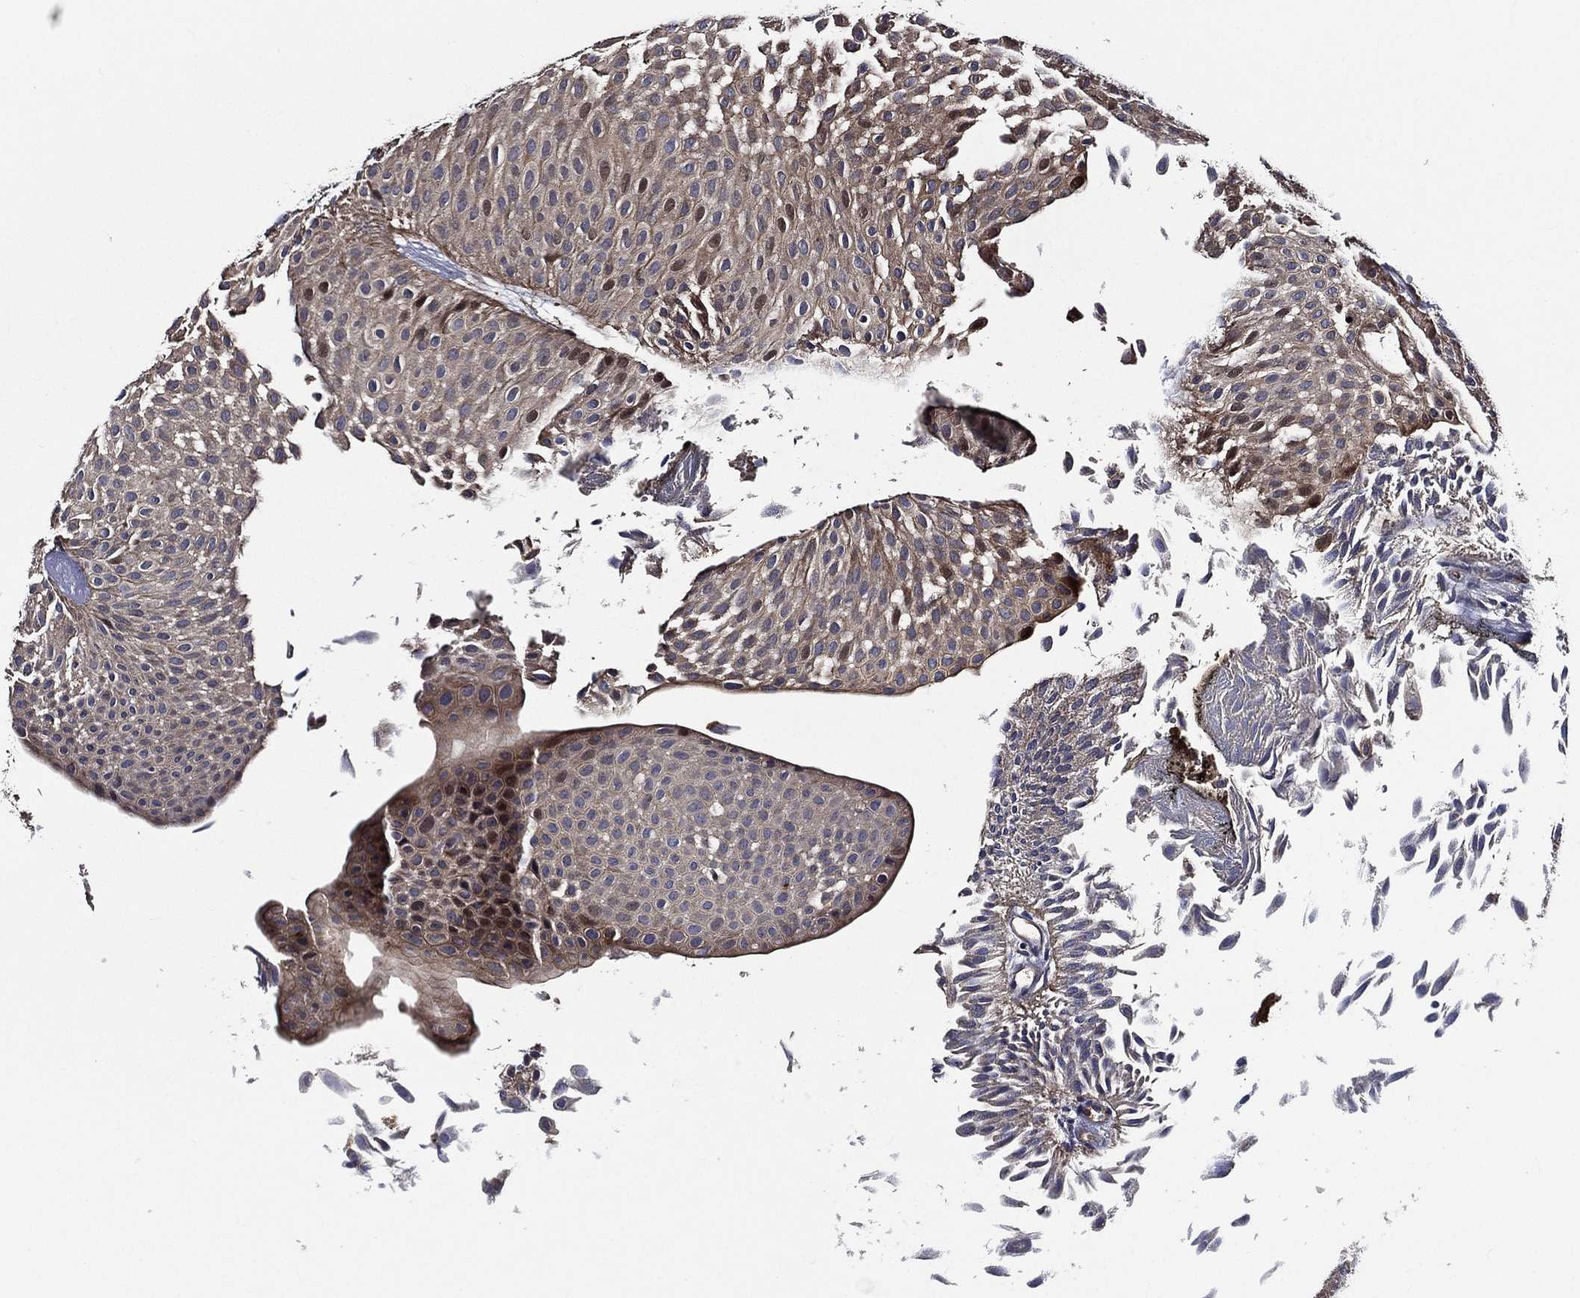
{"staining": {"intensity": "negative", "quantity": "none", "location": "none"}, "tissue": "urothelial cancer", "cell_type": "Tumor cells", "image_type": "cancer", "snomed": [{"axis": "morphology", "description": "Urothelial carcinoma, Low grade"}, {"axis": "topography", "description": "Urinary bladder"}], "caption": "Tumor cells are negative for protein expression in human urothelial cancer.", "gene": "KIF20B", "patient": {"sex": "male", "age": 64}}